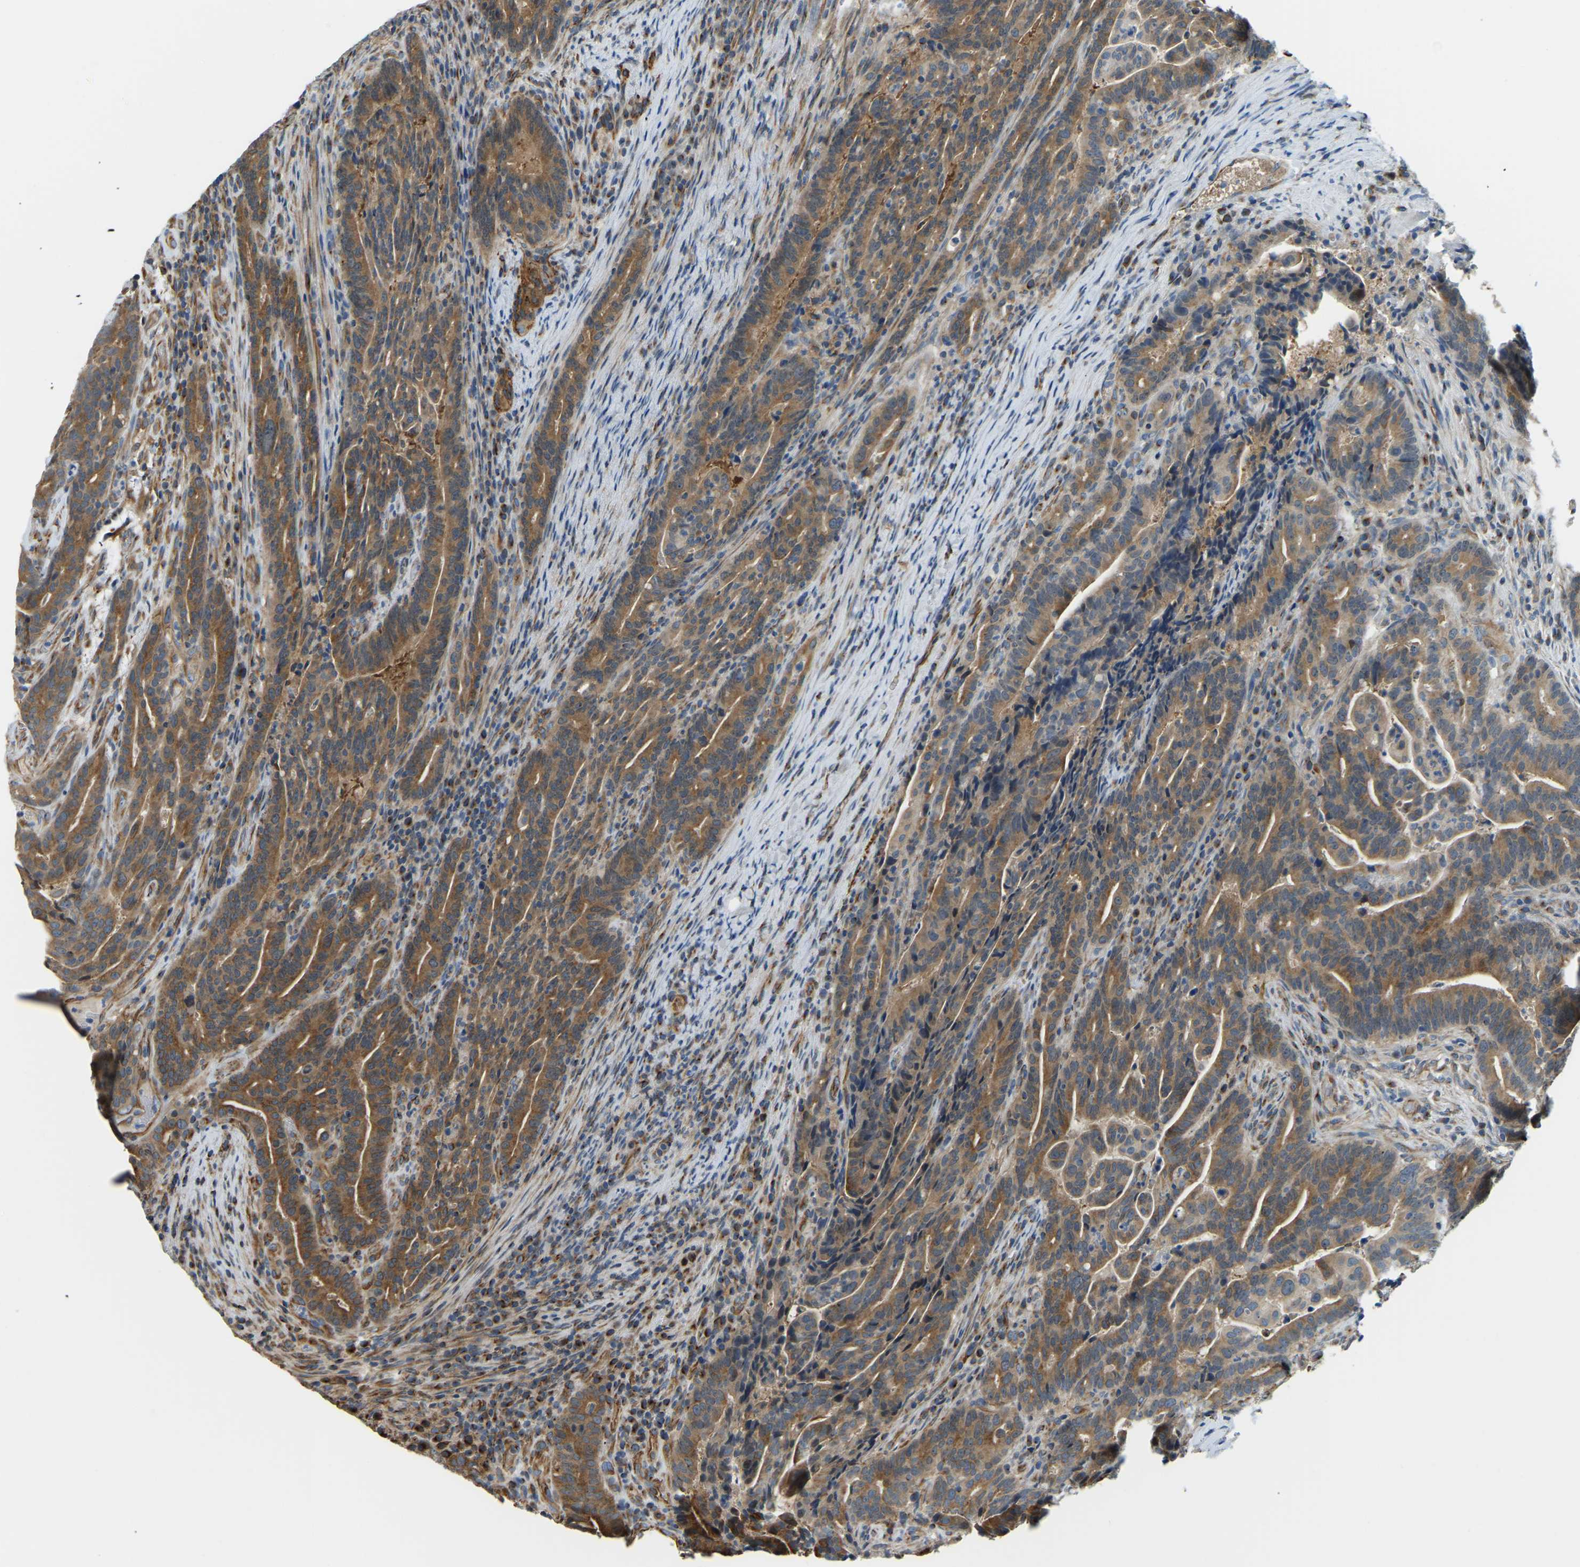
{"staining": {"intensity": "strong", "quantity": ">75%", "location": "cytoplasmic/membranous"}, "tissue": "colorectal cancer", "cell_type": "Tumor cells", "image_type": "cancer", "snomed": [{"axis": "morphology", "description": "Adenocarcinoma, NOS"}, {"axis": "topography", "description": "Colon"}], "caption": "Adenocarcinoma (colorectal) stained with immunohistochemistry displays strong cytoplasmic/membranous expression in approximately >75% of tumor cells.", "gene": "NME8", "patient": {"sex": "female", "age": 66}}